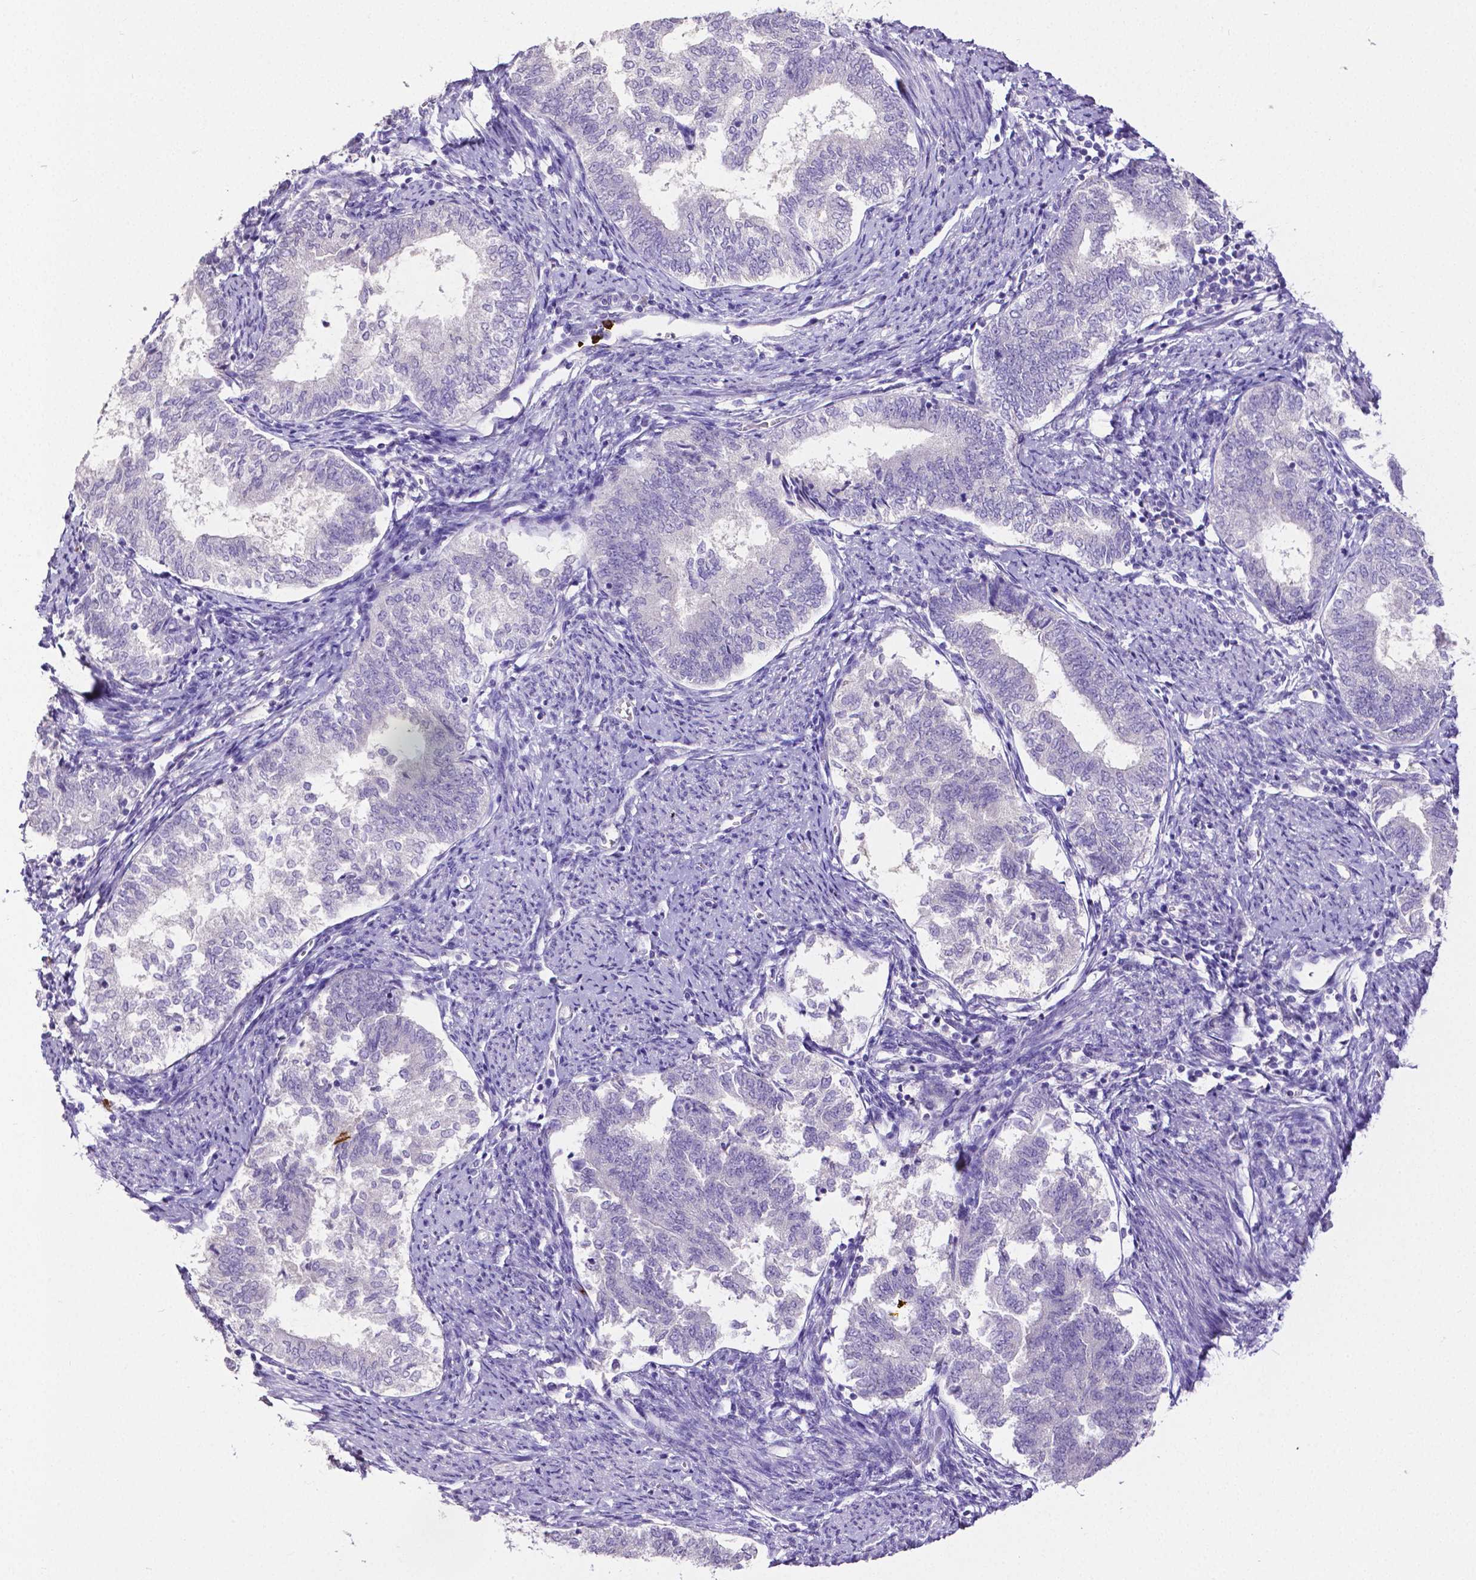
{"staining": {"intensity": "negative", "quantity": "none", "location": "none"}, "tissue": "endometrial cancer", "cell_type": "Tumor cells", "image_type": "cancer", "snomed": [{"axis": "morphology", "description": "Adenocarcinoma, NOS"}, {"axis": "topography", "description": "Endometrium"}], "caption": "Tumor cells are negative for brown protein staining in adenocarcinoma (endometrial).", "gene": "MMP9", "patient": {"sex": "female", "age": 65}}